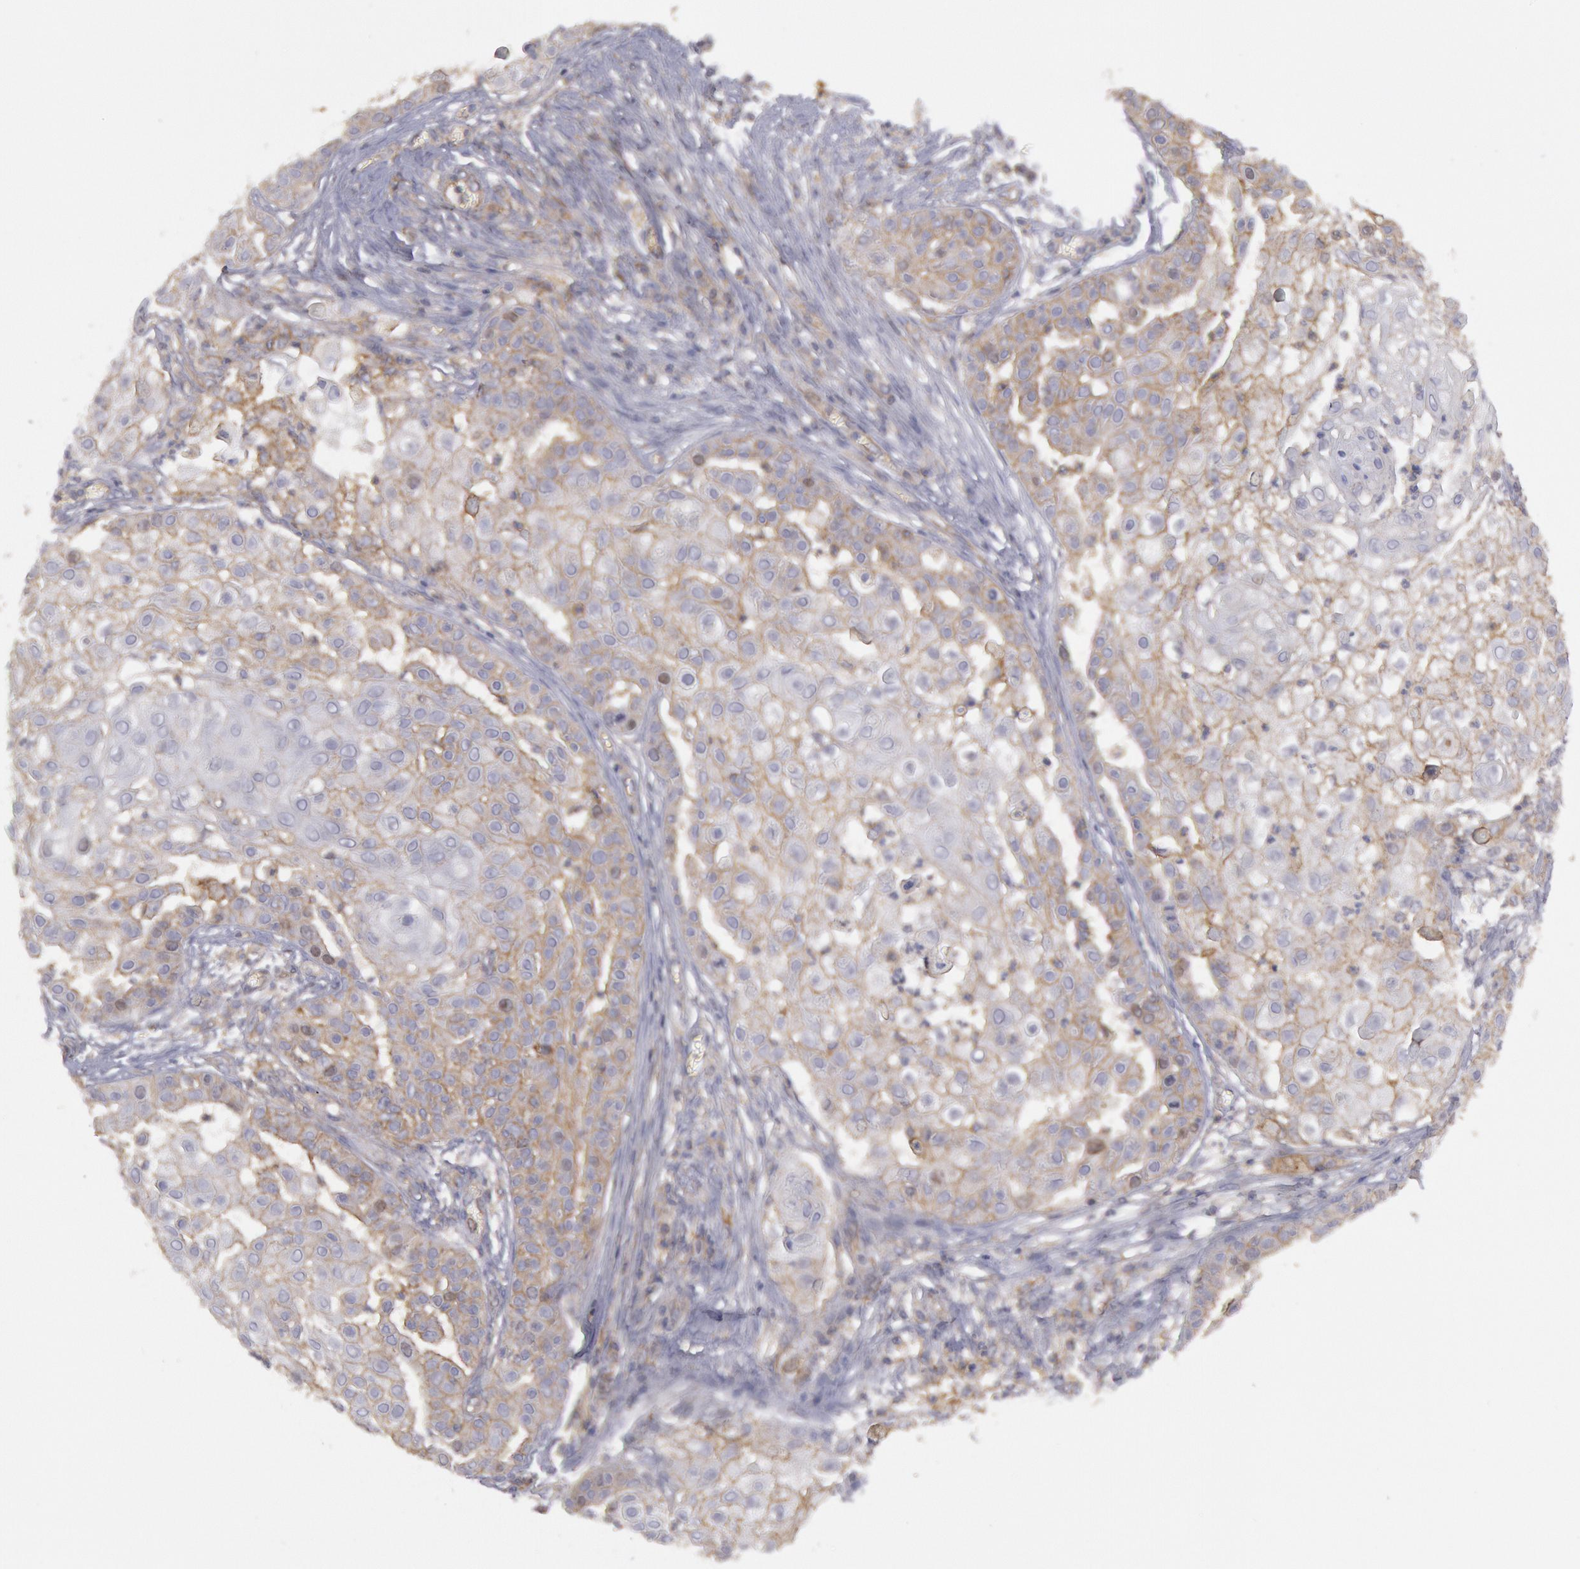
{"staining": {"intensity": "weak", "quantity": "25%-75%", "location": "cytoplasmic/membranous"}, "tissue": "skin cancer", "cell_type": "Tumor cells", "image_type": "cancer", "snomed": [{"axis": "morphology", "description": "Squamous cell carcinoma, NOS"}, {"axis": "topography", "description": "Skin"}], "caption": "Skin squamous cell carcinoma stained for a protein exhibits weak cytoplasmic/membranous positivity in tumor cells. (Brightfield microscopy of DAB IHC at high magnification).", "gene": "STX4", "patient": {"sex": "female", "age": 57}}